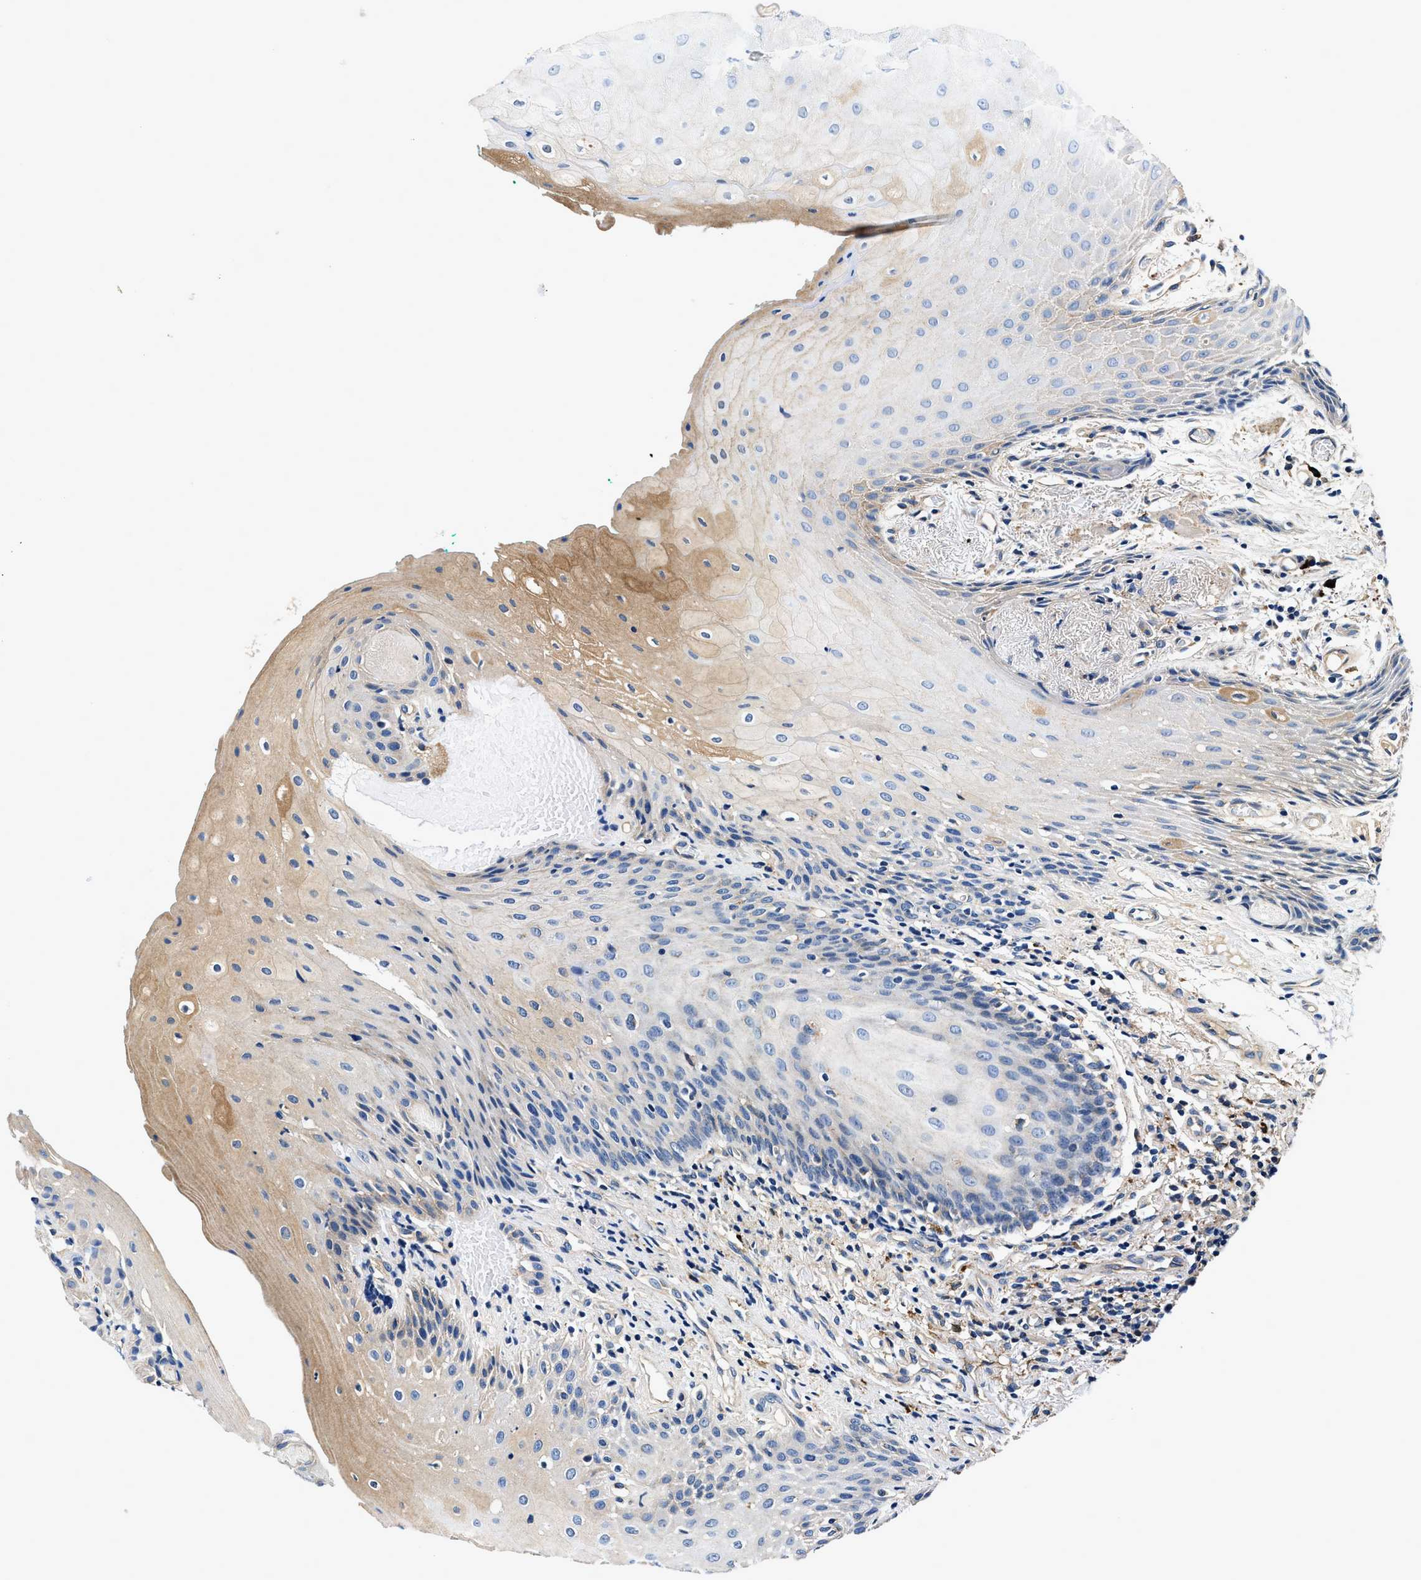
{"staining": {"intensity": "moderate", "quantity": "<25%", "location": "cytoplasmic/membranous"}, "tissue": "oral mucosa", "cell_type": "Squamous epithelial cells", "image_type": "normal", "snomed": [{"axis": "morphology", "description": "Normal tissue, NOS"}, {"axis": "morphology", "description": "Squamous cell carcinoma, NOS"}, {"axis": "topography", "description": "Oral tissue"}, {"axis": "topography", "description": "Salivary gland"}, {"axis": "topography", "description": "Head-Neck"}], "caption": "Squamous epithelial cells display low levels of moderate cytoplasmic/membranous positivity in approximately <25% of cells in benign oral mucosa. The protein is shown in brown color, while the nuclei are stained blue.", "gene": "ZFAND3", "patient": {"sex": "female", "age": 62}}